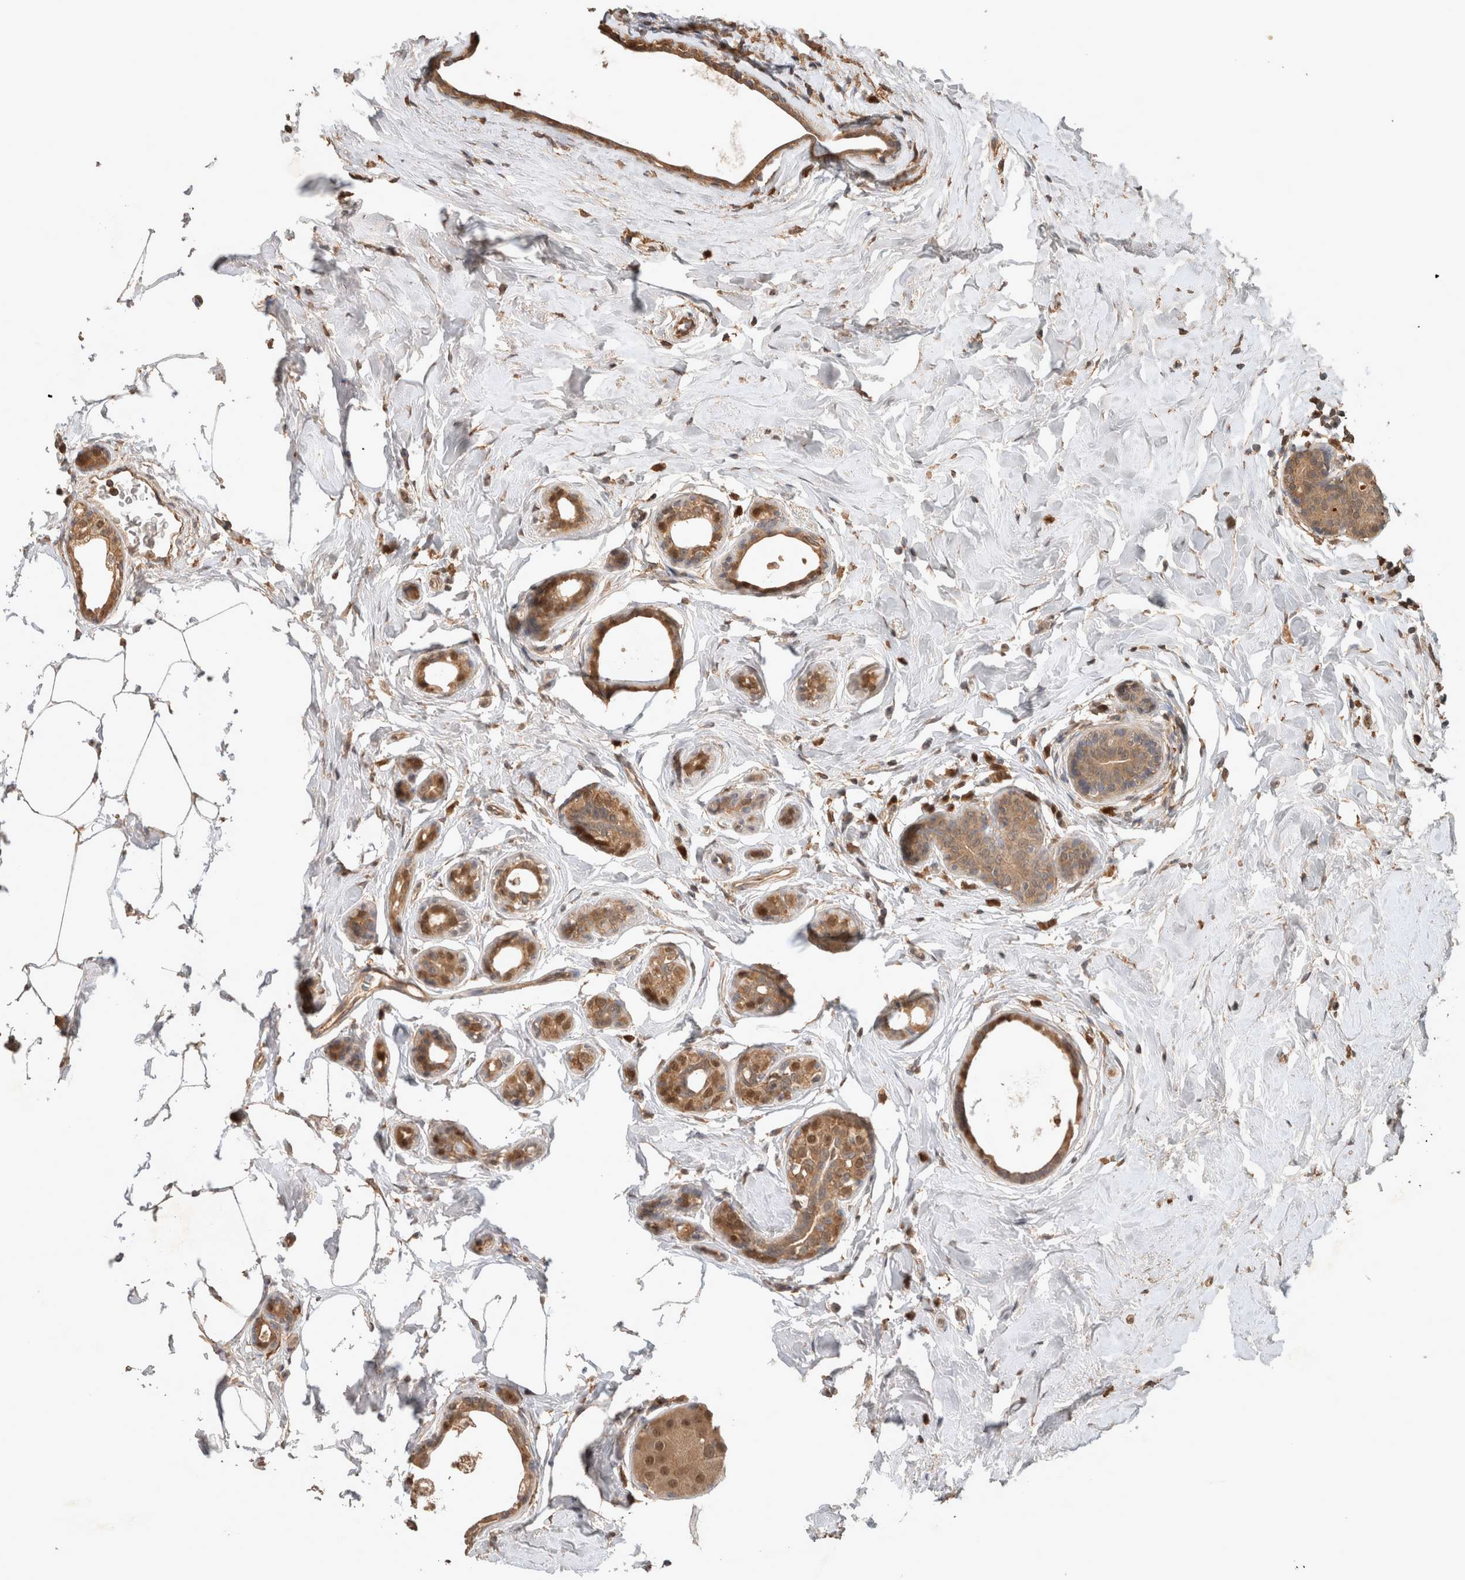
{"staining": {"intensity": "moderate", "quantity": ">75%", "location": "cytoplasmic/membranous"}, "tissue": "breast cancer", "cell_type": "Tumor cells", "image_type": "cancer", "snomed": [{"axis": "morphology", "description": "Duct carcinoma"}, {"axis": "topography", "description": "Breast"}], "caption": "Approximately >75% of tumor cells in human breast cancer show moderate cytoplasmic/membranous protein expression as visualized by brown immunohistochemical staining.", "gene": "OTUD7B", "patient": {"sex": "female", "age": 55}}